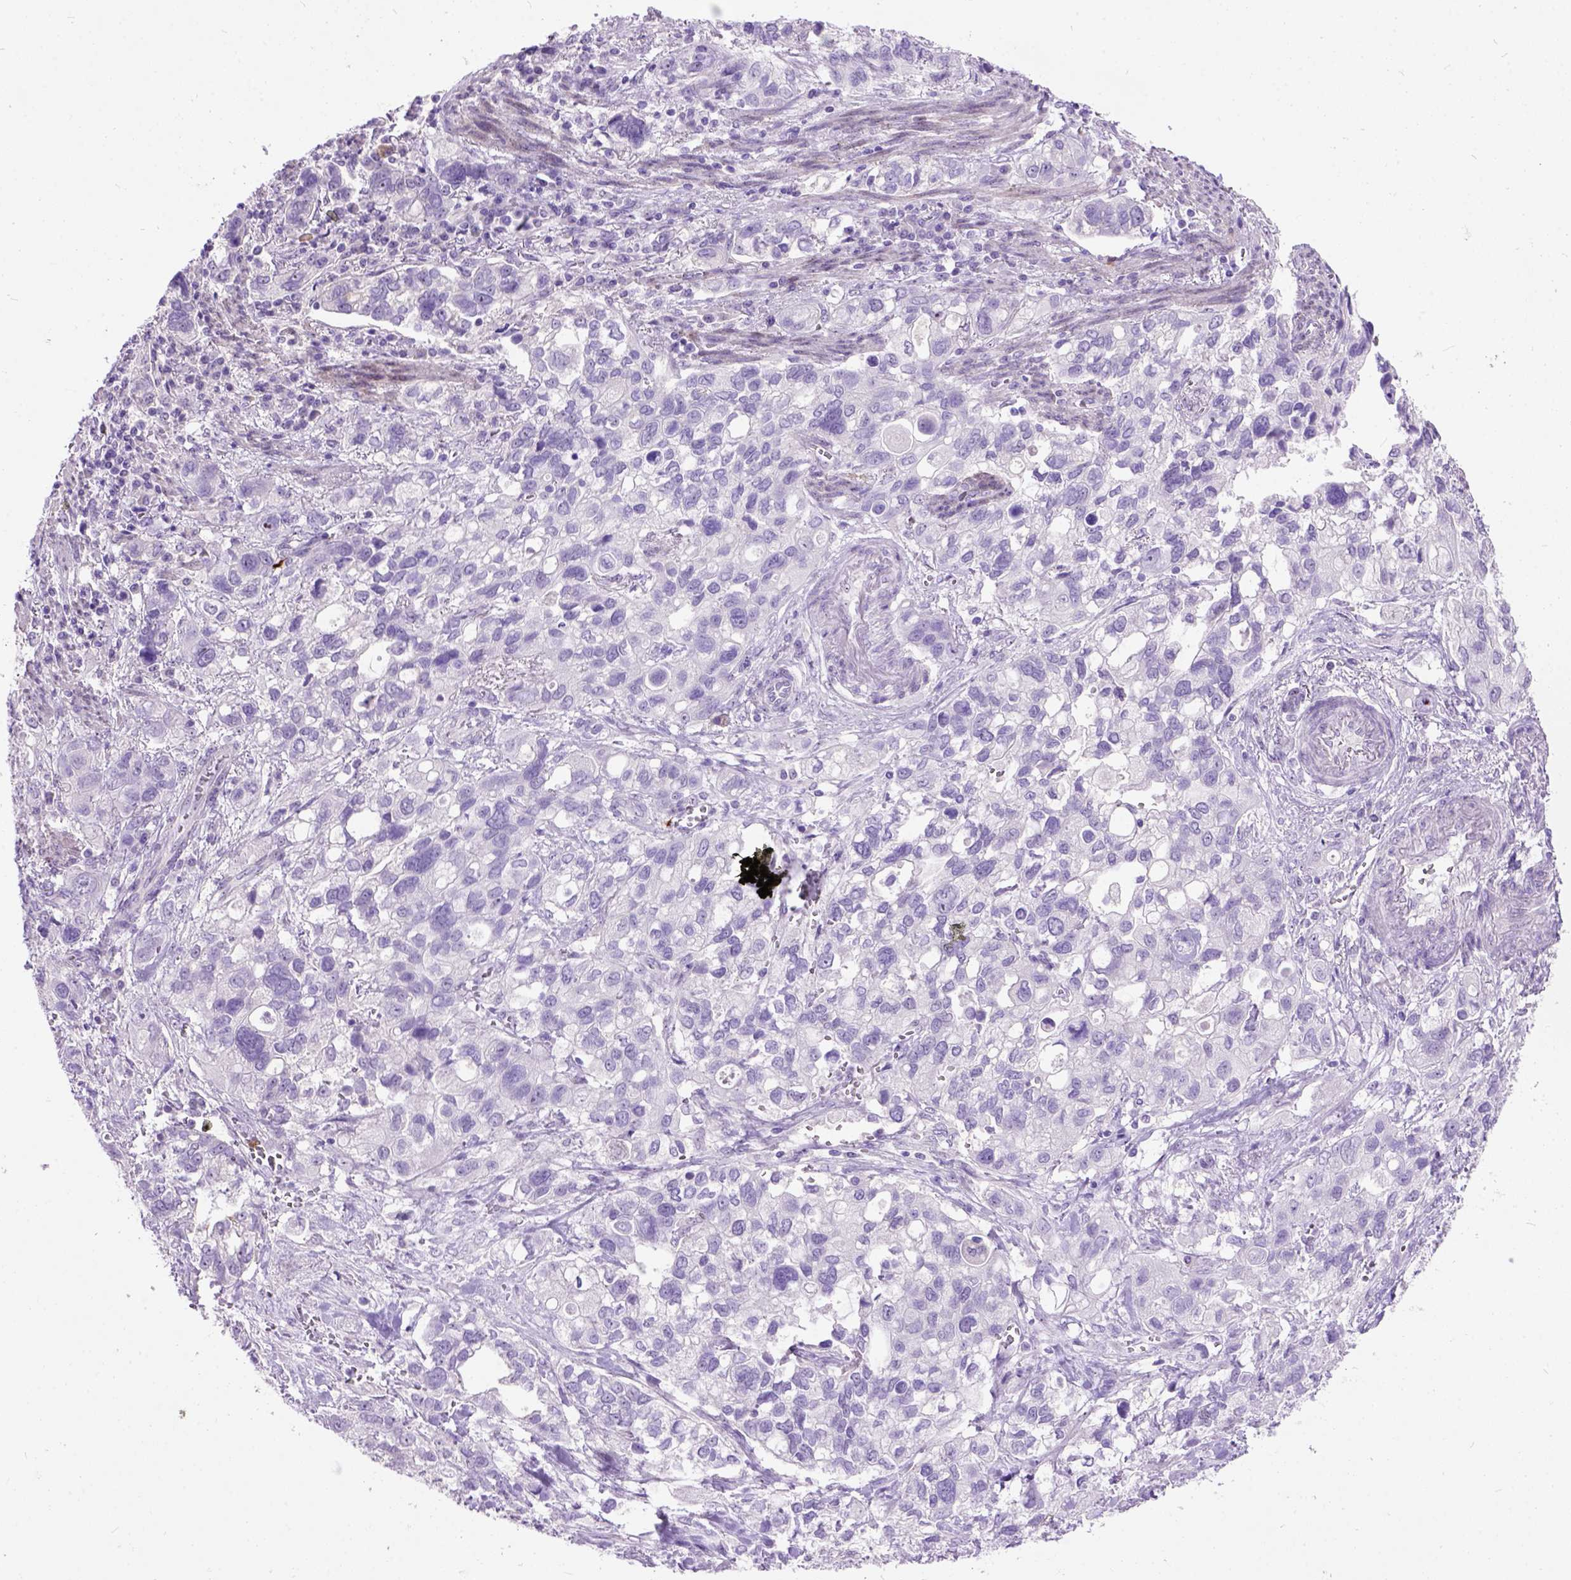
{"staining": {"intensity": "negative", "quantity": "none", "location": "none"}, "tissue": "stomach cancer", "cell_type": "Tumor cells", "image_type": "cancer", "snomed": [{"axis": "morphology", "description": "Adenocarcinoma, NOS"}, {"axis": "topography", "description": "Stomach, upper"}], "caption": "Tumor cells show no significant protein expression in adenocarcinoma (stomach).", "gene": "MAPT", "patient": {"sex": "female", "age": 81}}